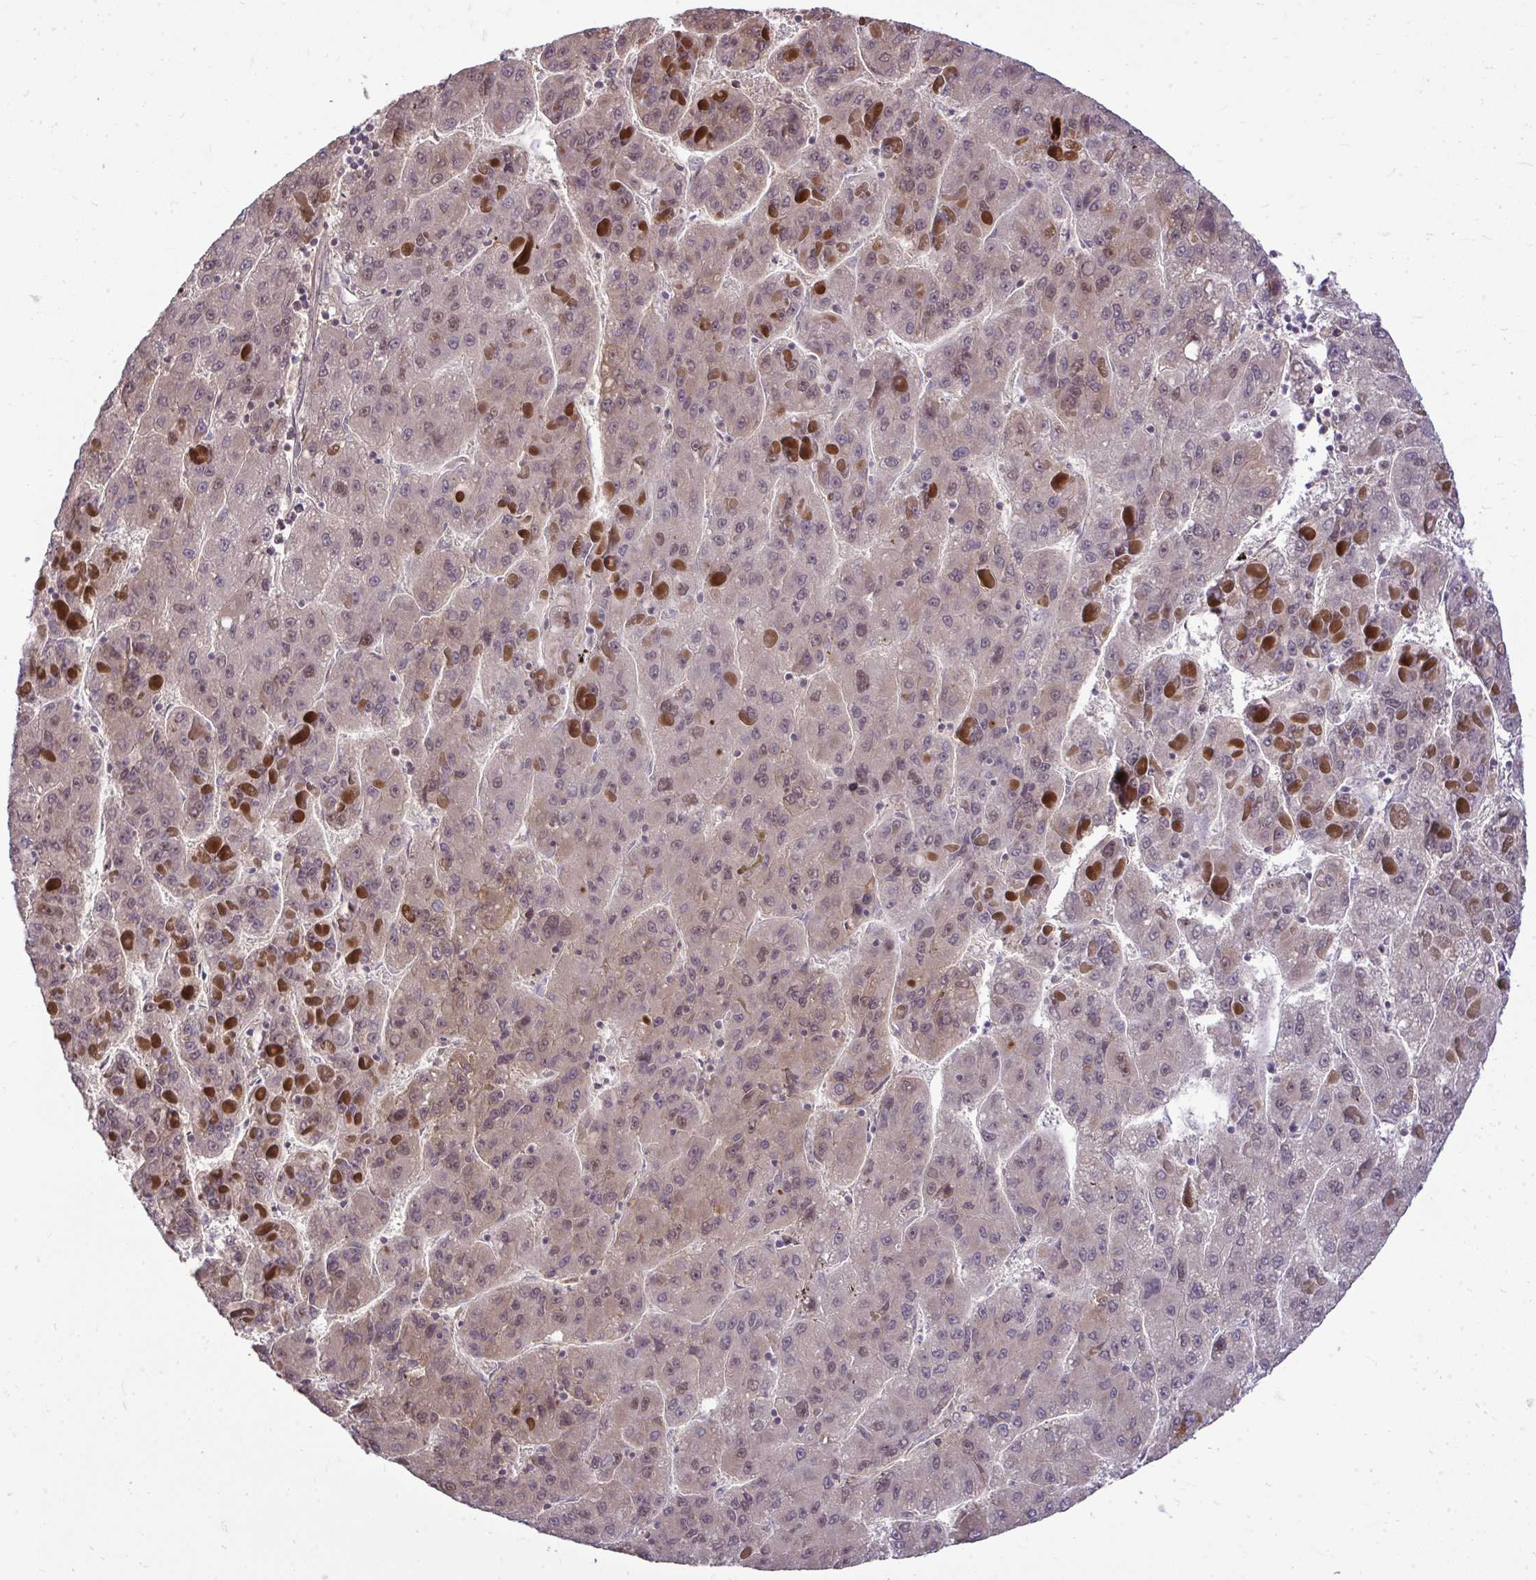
{"staining": {"intensity": "moderate", "quantity": "25%-75%", "location": "cytoplasmic/membranous,nuclear"}, "tissue": "liver cancer", "cell_type": "Tumor cells", "image_type": "cancer", "snomed": [{"axis": "morphology", "description": "Carcinoma, Hepatocellular, NOS"}, {"axis": "topography", "description": "Liver"}], "caption": "Liver cancer stained with a protein marker shows moderate staining in tumor cells.", "gene": "ZSCAN9", "patient": {"sex": "female", "age": 82}}